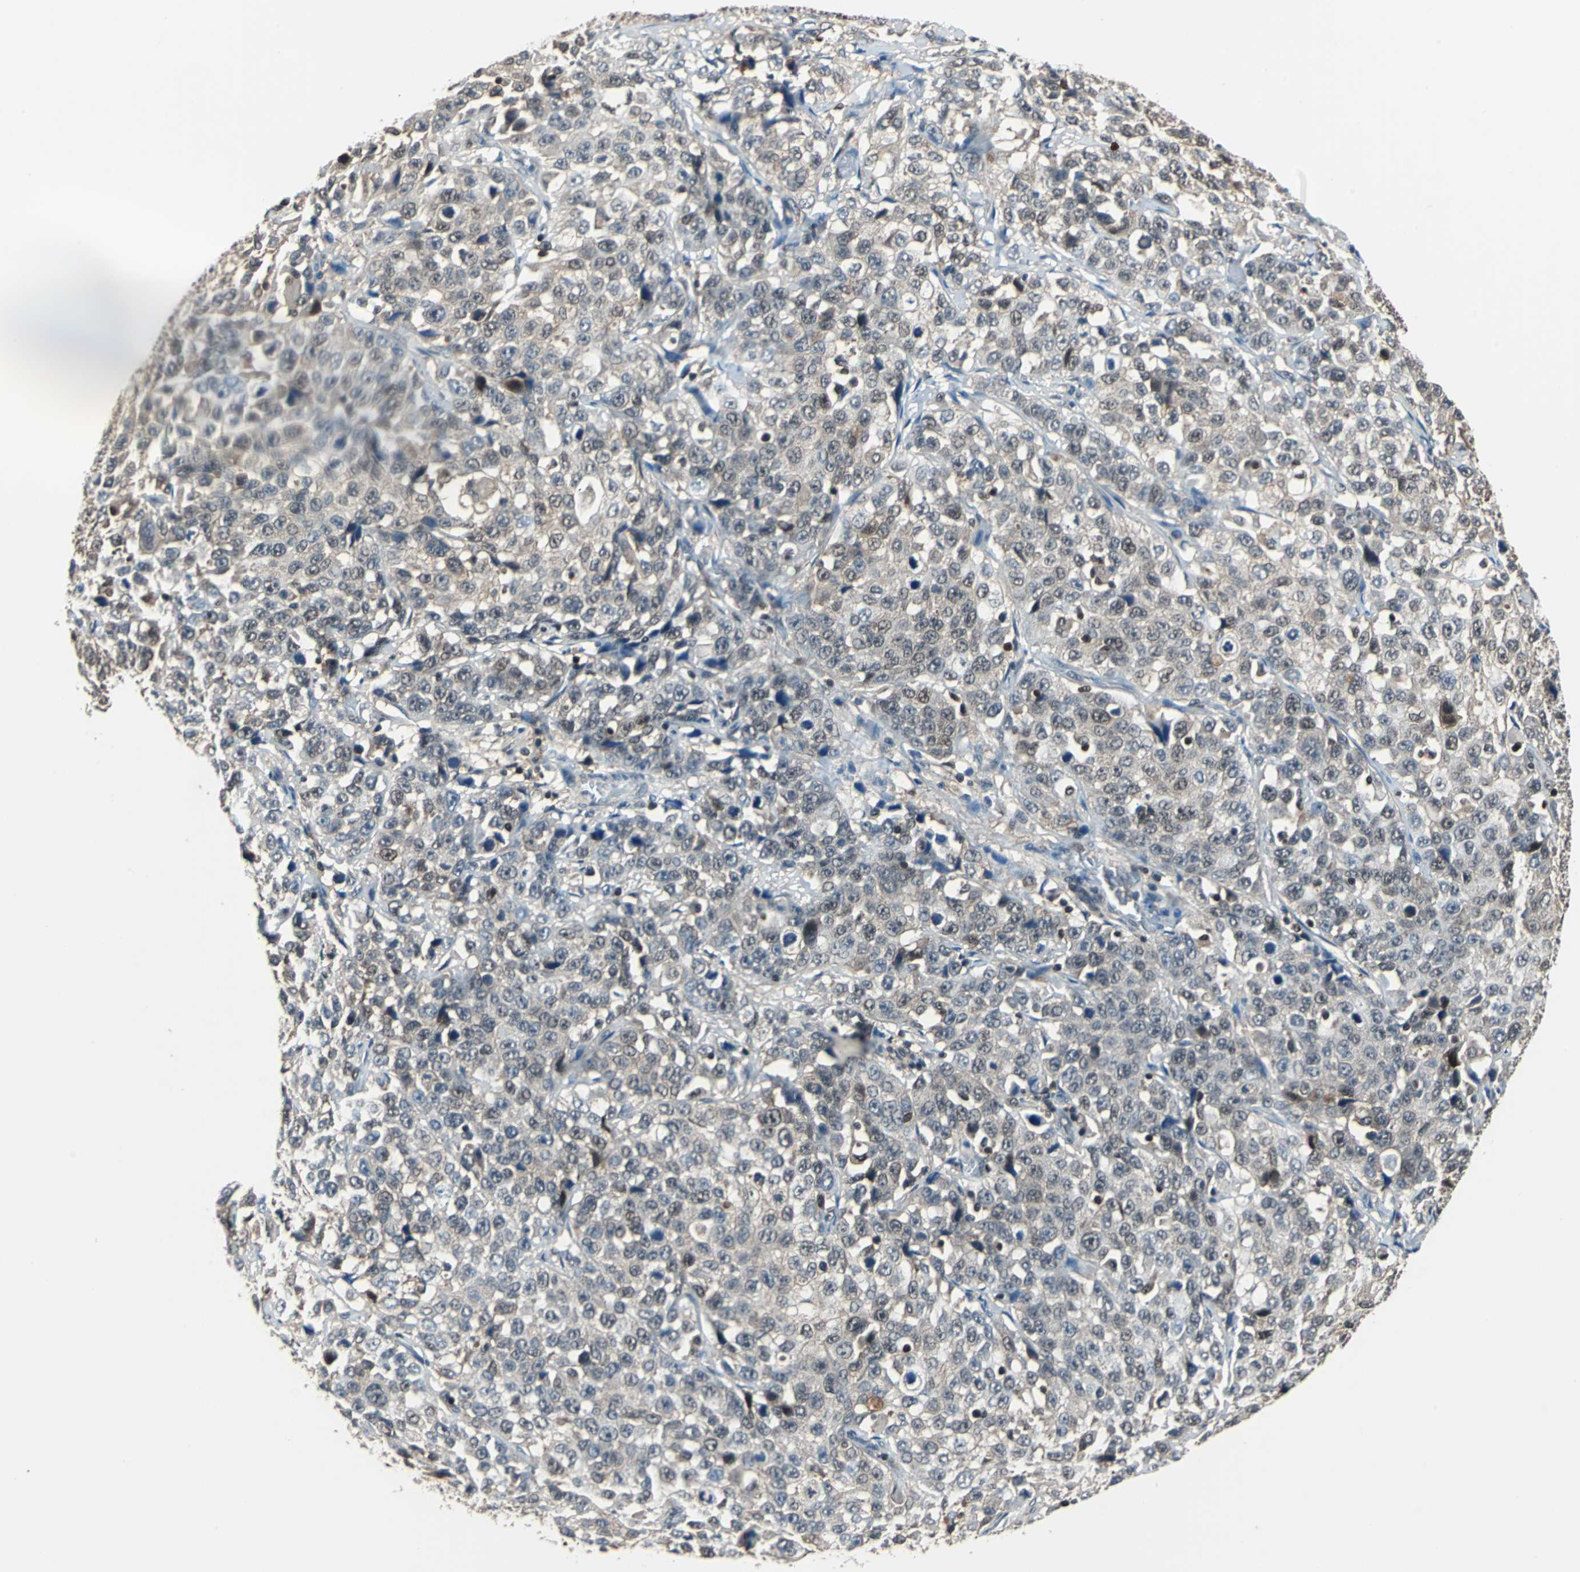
{"staining": {"intensity": "weak", "quantity": "25%-75%", "location": "cytoplasmic/membranous"}, "tissue": "stomach cancer", "cell_type": "Tumor cells", "image_type": "cancer", "snomed": [{"axis": "morphology", "description": "Normal tissue, NOS"}, {"axis": "morphology", "description": "Adenocarcinoma, NOS"}, {"axis": "topography", "description": "Stomach"}], "caption": "Human stomach cancer (adenocarcinoma) stained with a protein marker displays weak staining in tumor cells.", "gene": "PSME1", "patient": {"sex": "male", "age": 48}}